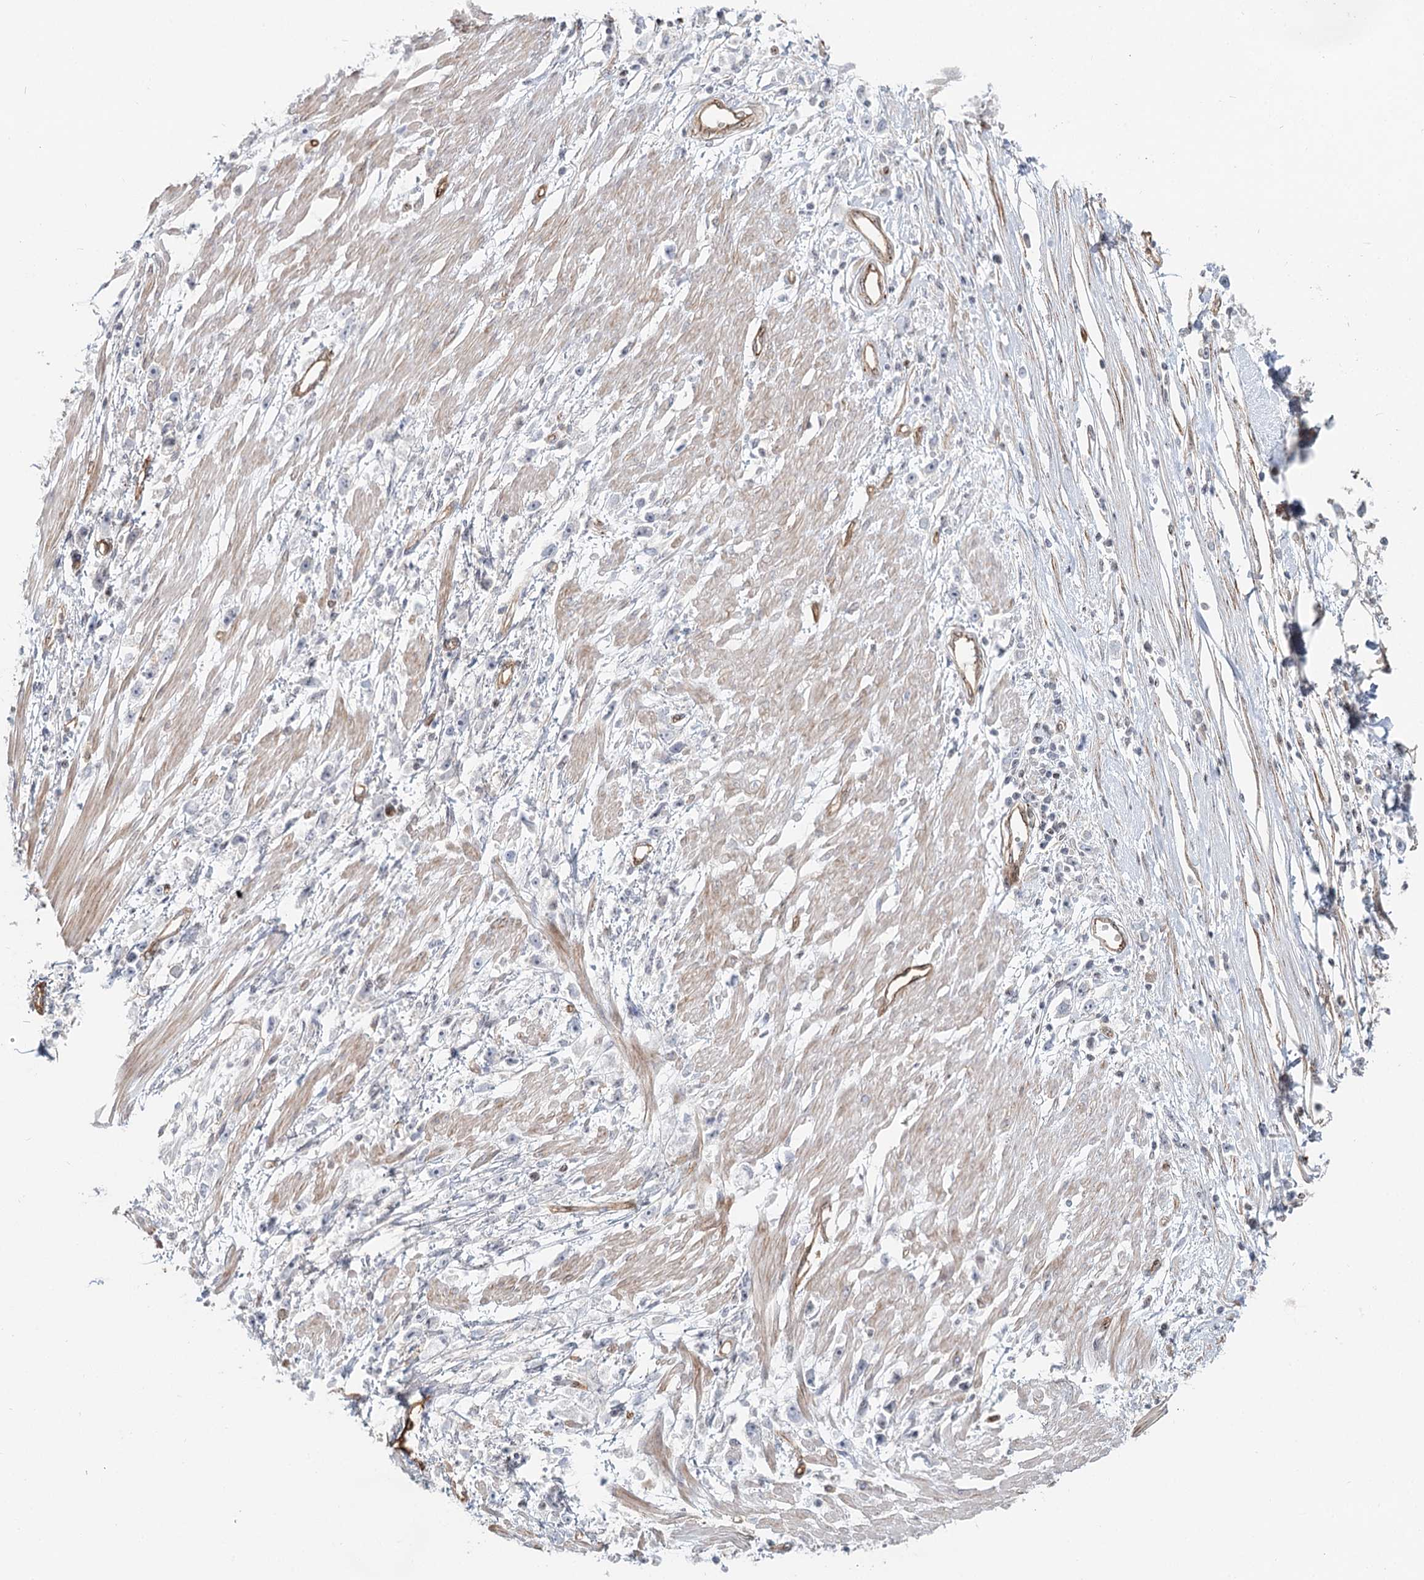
{"staining": {"intensity": "negative", "quantity": "none", "location": "none"}, "tissue": "stomach cancer", "cell_type": "Tumor cells", "image_type": "cancer", "snomed": [{"axis": "morphology", "description": "Adenocarcinoma, NOS"}, {"axis": "topography", "description": "Stomach"}], "caption": "DAB immunohistochemical staining of human adenocarcinoma (stomach) reveals no significant expression in tumor cells.", "gene": "ZFYVE28", "patient": {"sex": "female", "age": 59}}